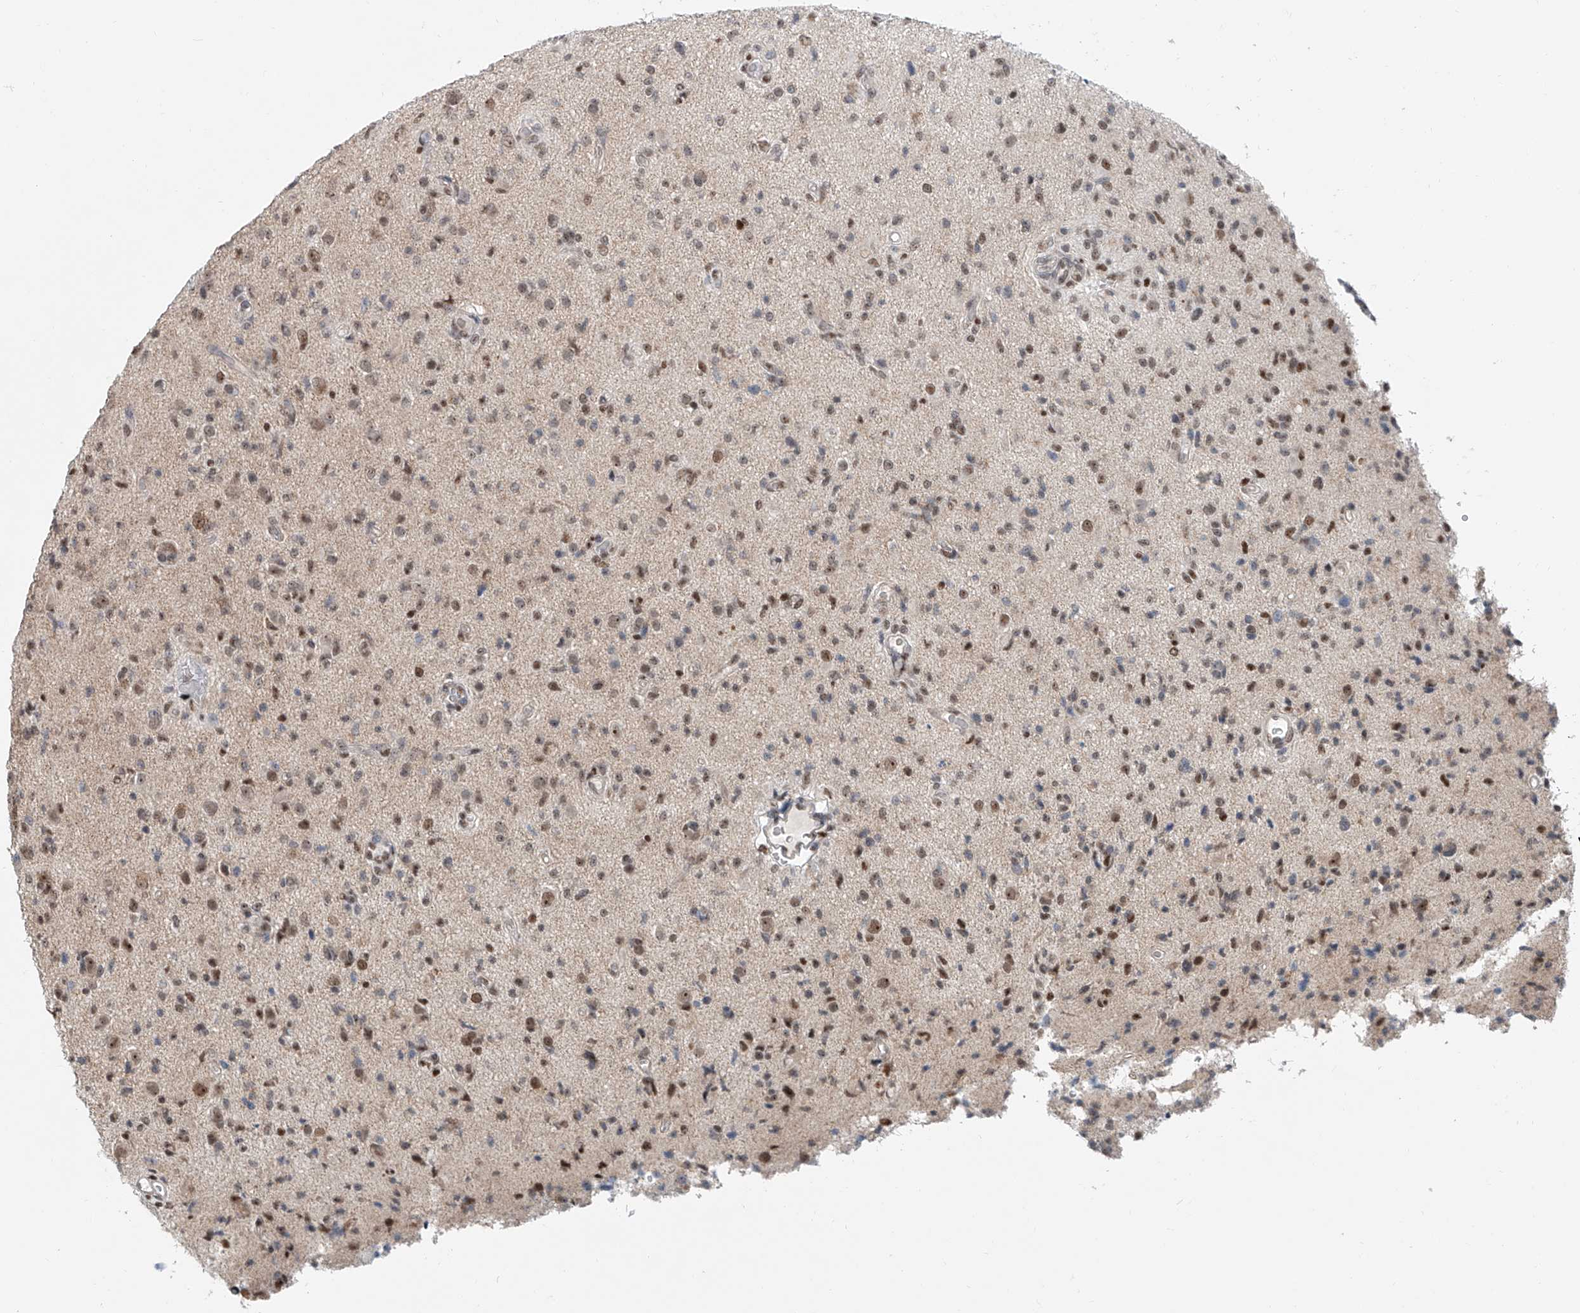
{"staining": {"intensity": "moderate", "quantity": "25%-75%", "location": "nuclear"}, "tissue": "glioma", "cell_type": "Tumor cells", "image_type": "cancer", "snomed": [{"axis": "morphology", "description": "Glioma, malignant, High grade"}, {"axis": "topography", "description": "Brain"}], "caption": "Immunohistochemical staining of human glioma displays medium levels of moderate nuclear protein positivity in approximately 25%-75% of tumor cells.", "gene": "SDE2", "patient": {"sex": "female", "age": 57}}